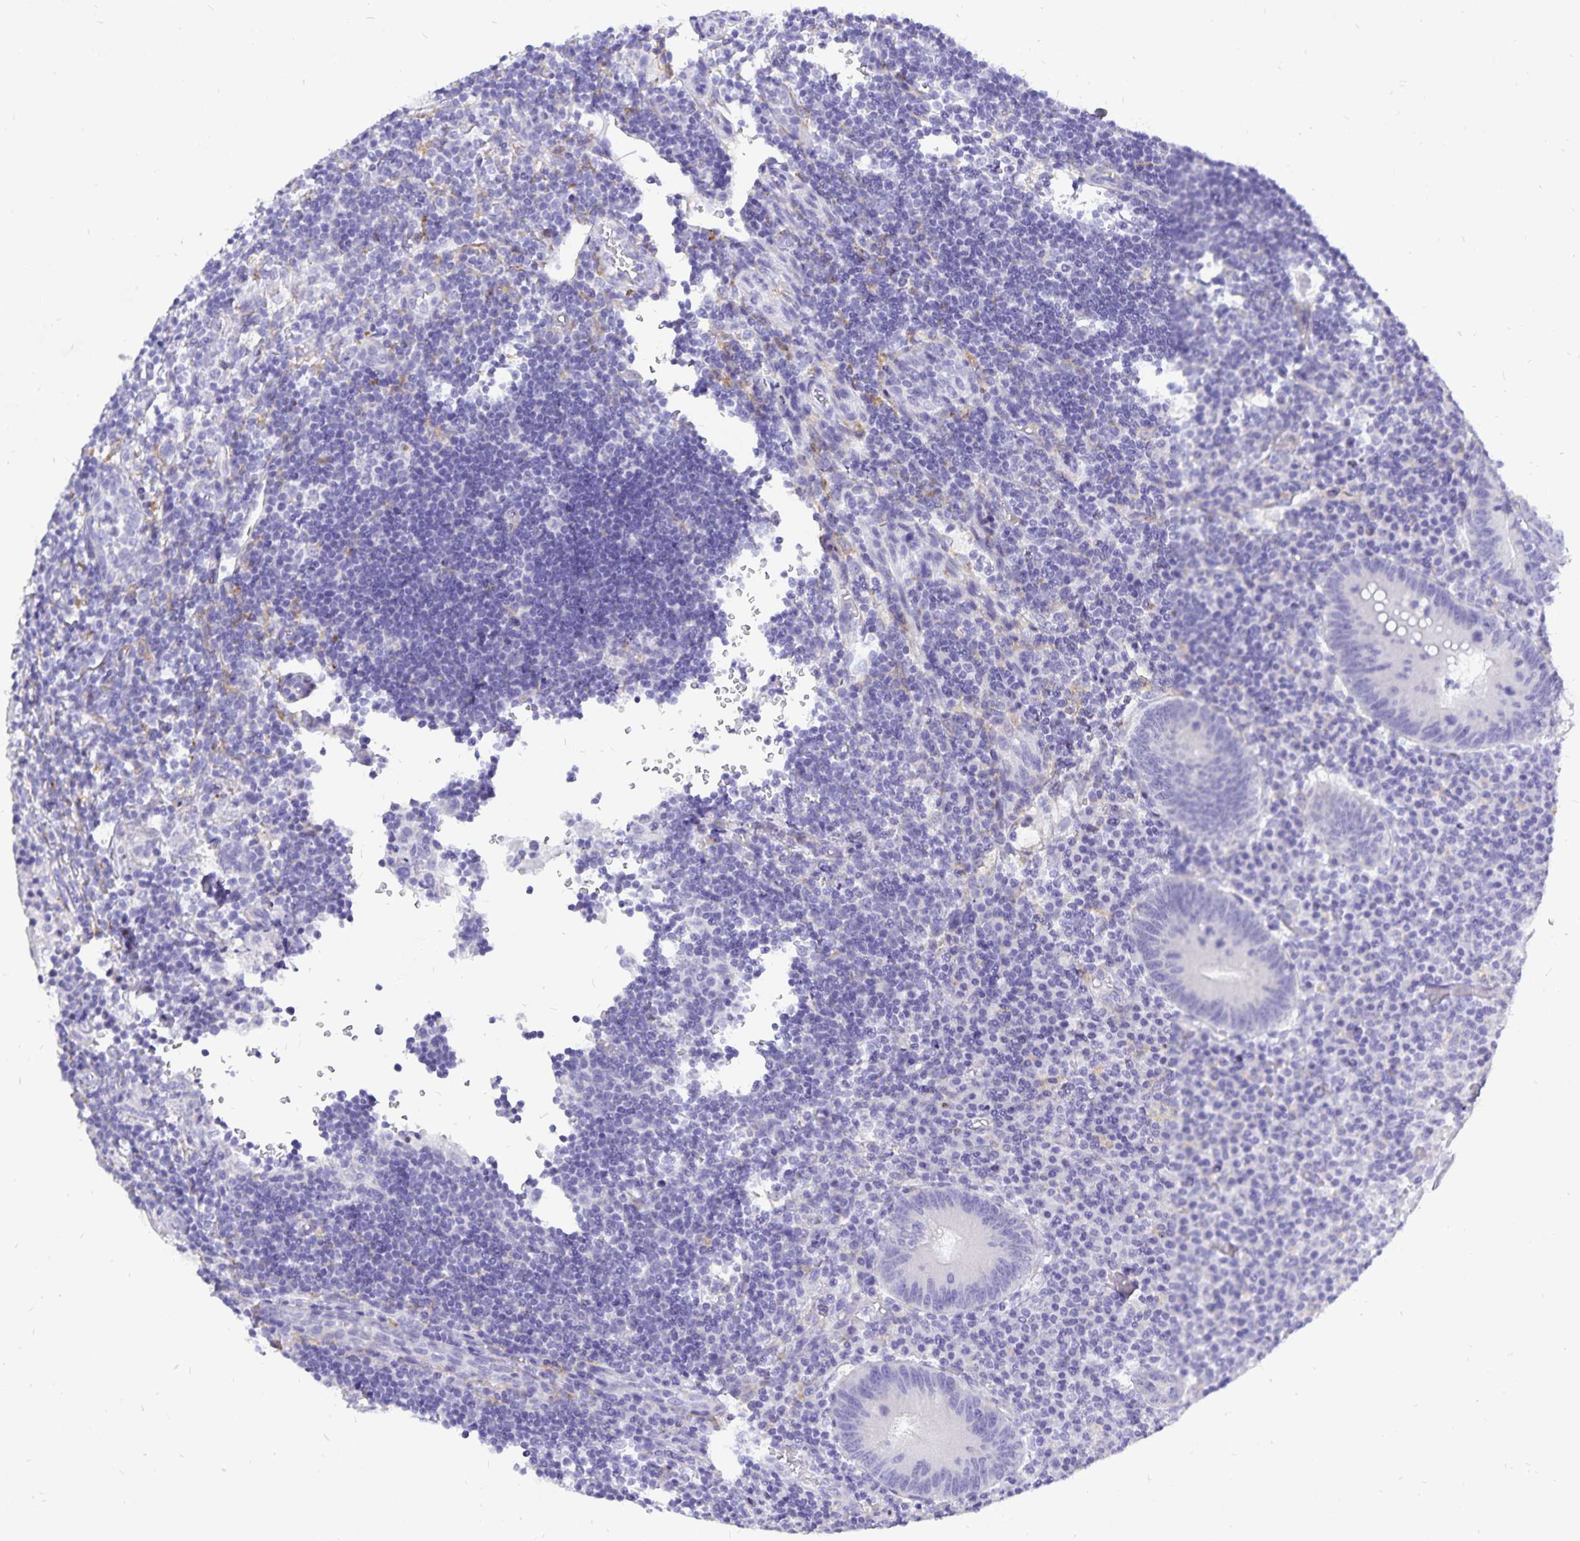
{"staining": {"intensity": "negative", "quantity": "none", "location": "none"}, "tissue": "appendix", "cell_type": "Glandular cells", "image_type": "normal", "snomed": [{"axis": "morphology", "description": "Normal tissue, NOS"}, {"axis": "topography", "description": "Appendix"}], "caption": "DAB immunohistochemical staining of benign appendix reveals no significant staining in glandular cells. (Brightfield microscopy of DAB immunohistochemistry (IHC) at high magnification).", "gene": "PLAC1", "patient": {"sex": "male", "age": 18}}